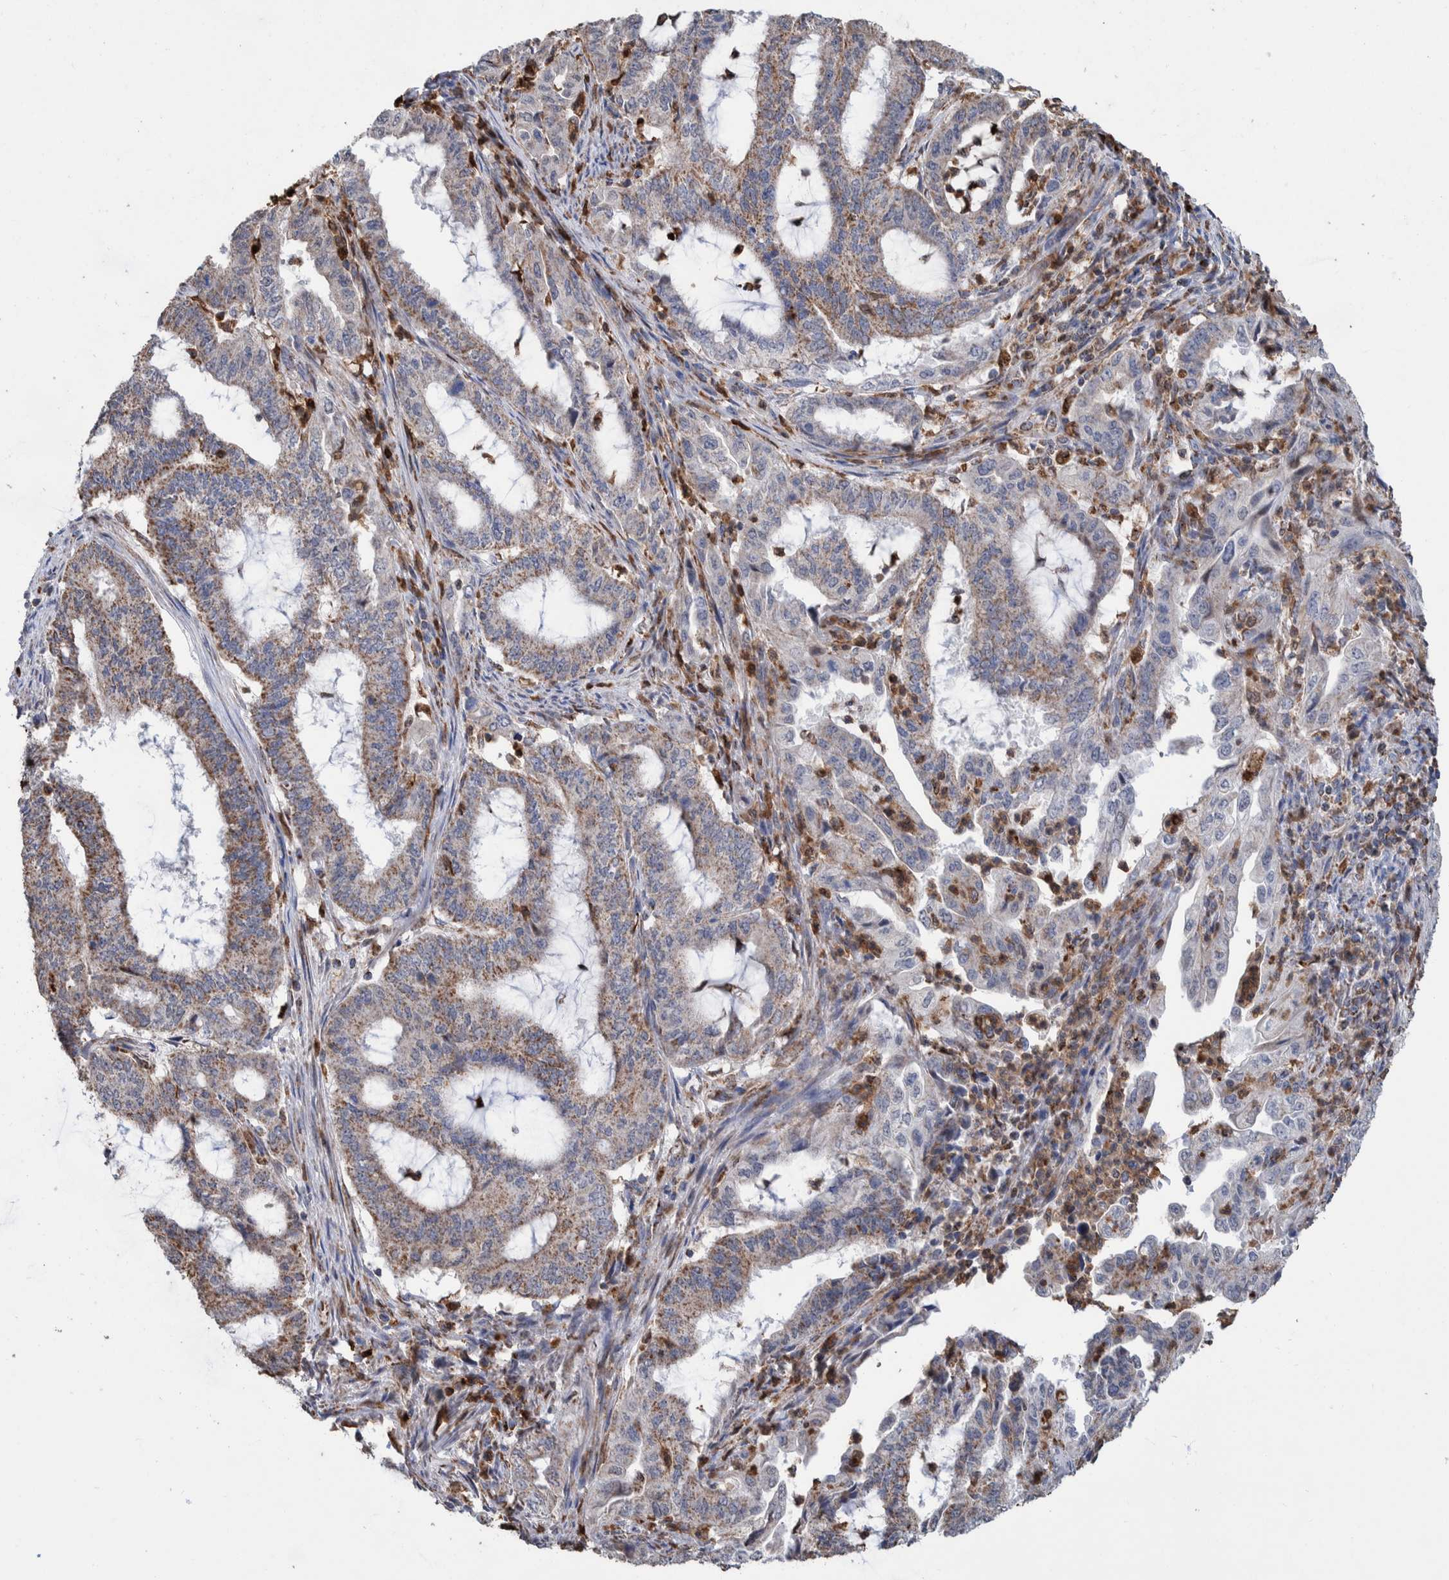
{"staining": {"intensity": "weak", "quantity": ">75%", "location": "cytoplasmic/membranous"}, "tissue": "endometrial cancer", "cell_type": "Tumor cells", "image_type": "cancer", "snomed": [{"axis": "morphology", "description": "Adenocarcinoma, NOS"}, {"axis": "topography", "description": "Endometrium"}], "caption": "Protein expression by IHC reveals weak cytoplasmic/membranous expression in about >75% of tumor cells in endometrial cancer (adenocarcinoma). (Stains: DAB (3,3'-diaminobenzidine) in brown, nuclei in blue, Microscopy: brightfield microscopy at high magnification).", "gene": "DECR1", "patient": {"sex": "female", "age": 51}}